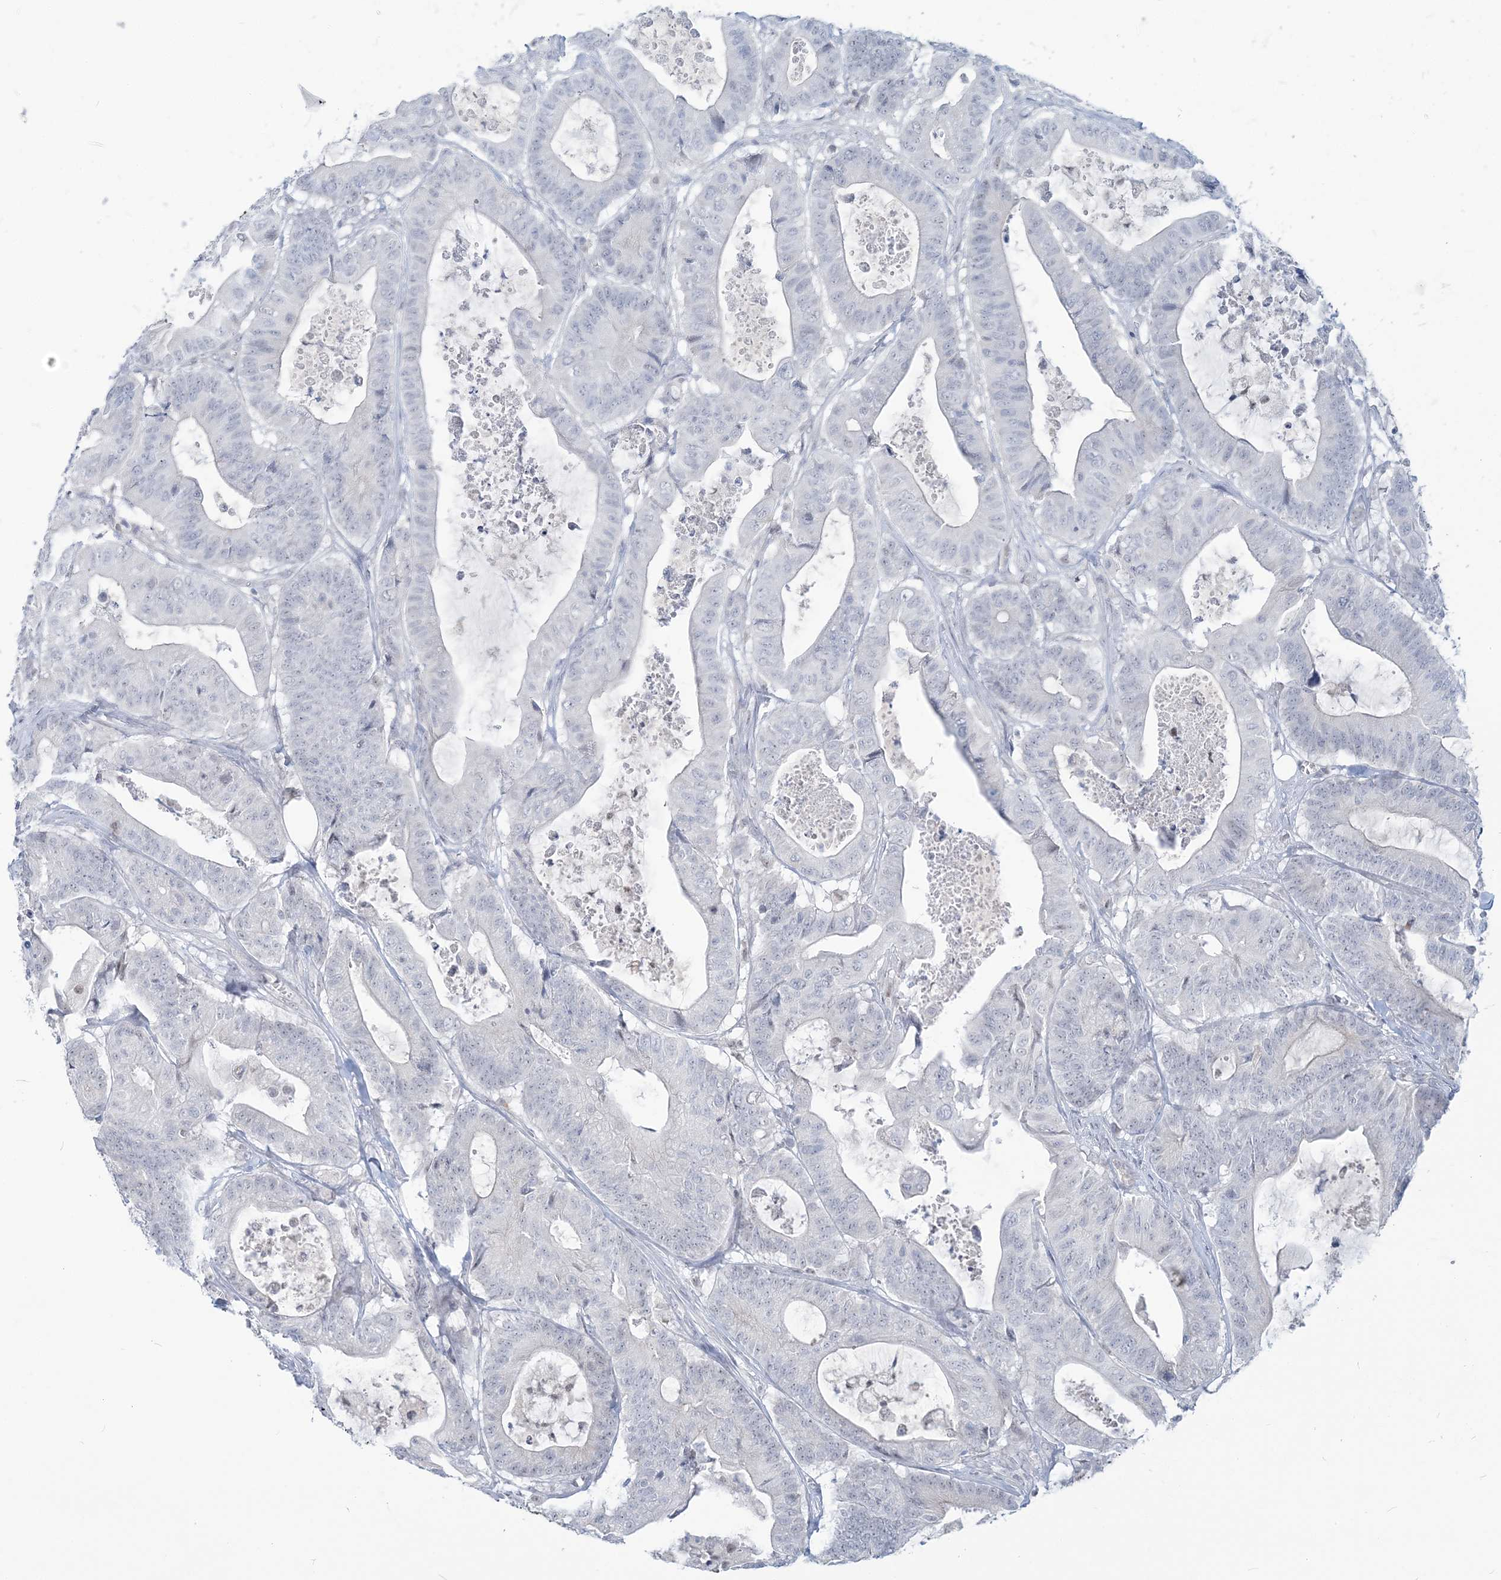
{"staining": {"intensity": "negative", "quantity": "none", "location": "none"}, "tissue": "colorectal cancer", "cell_type": "Tumor cells", "image_type": "cancer", "snomed": [{"axis": "morphology", "description": "Adenocarcinoma, NOS"}, {"axis": "topography", "description": "Colon"}], "caption": "This is an immunohistochemistry micrograph of colorectal cancer. There is no expression in tumor cells.", "gene": "SDAD1", "patient": {"sex": "female", "age": 84}}